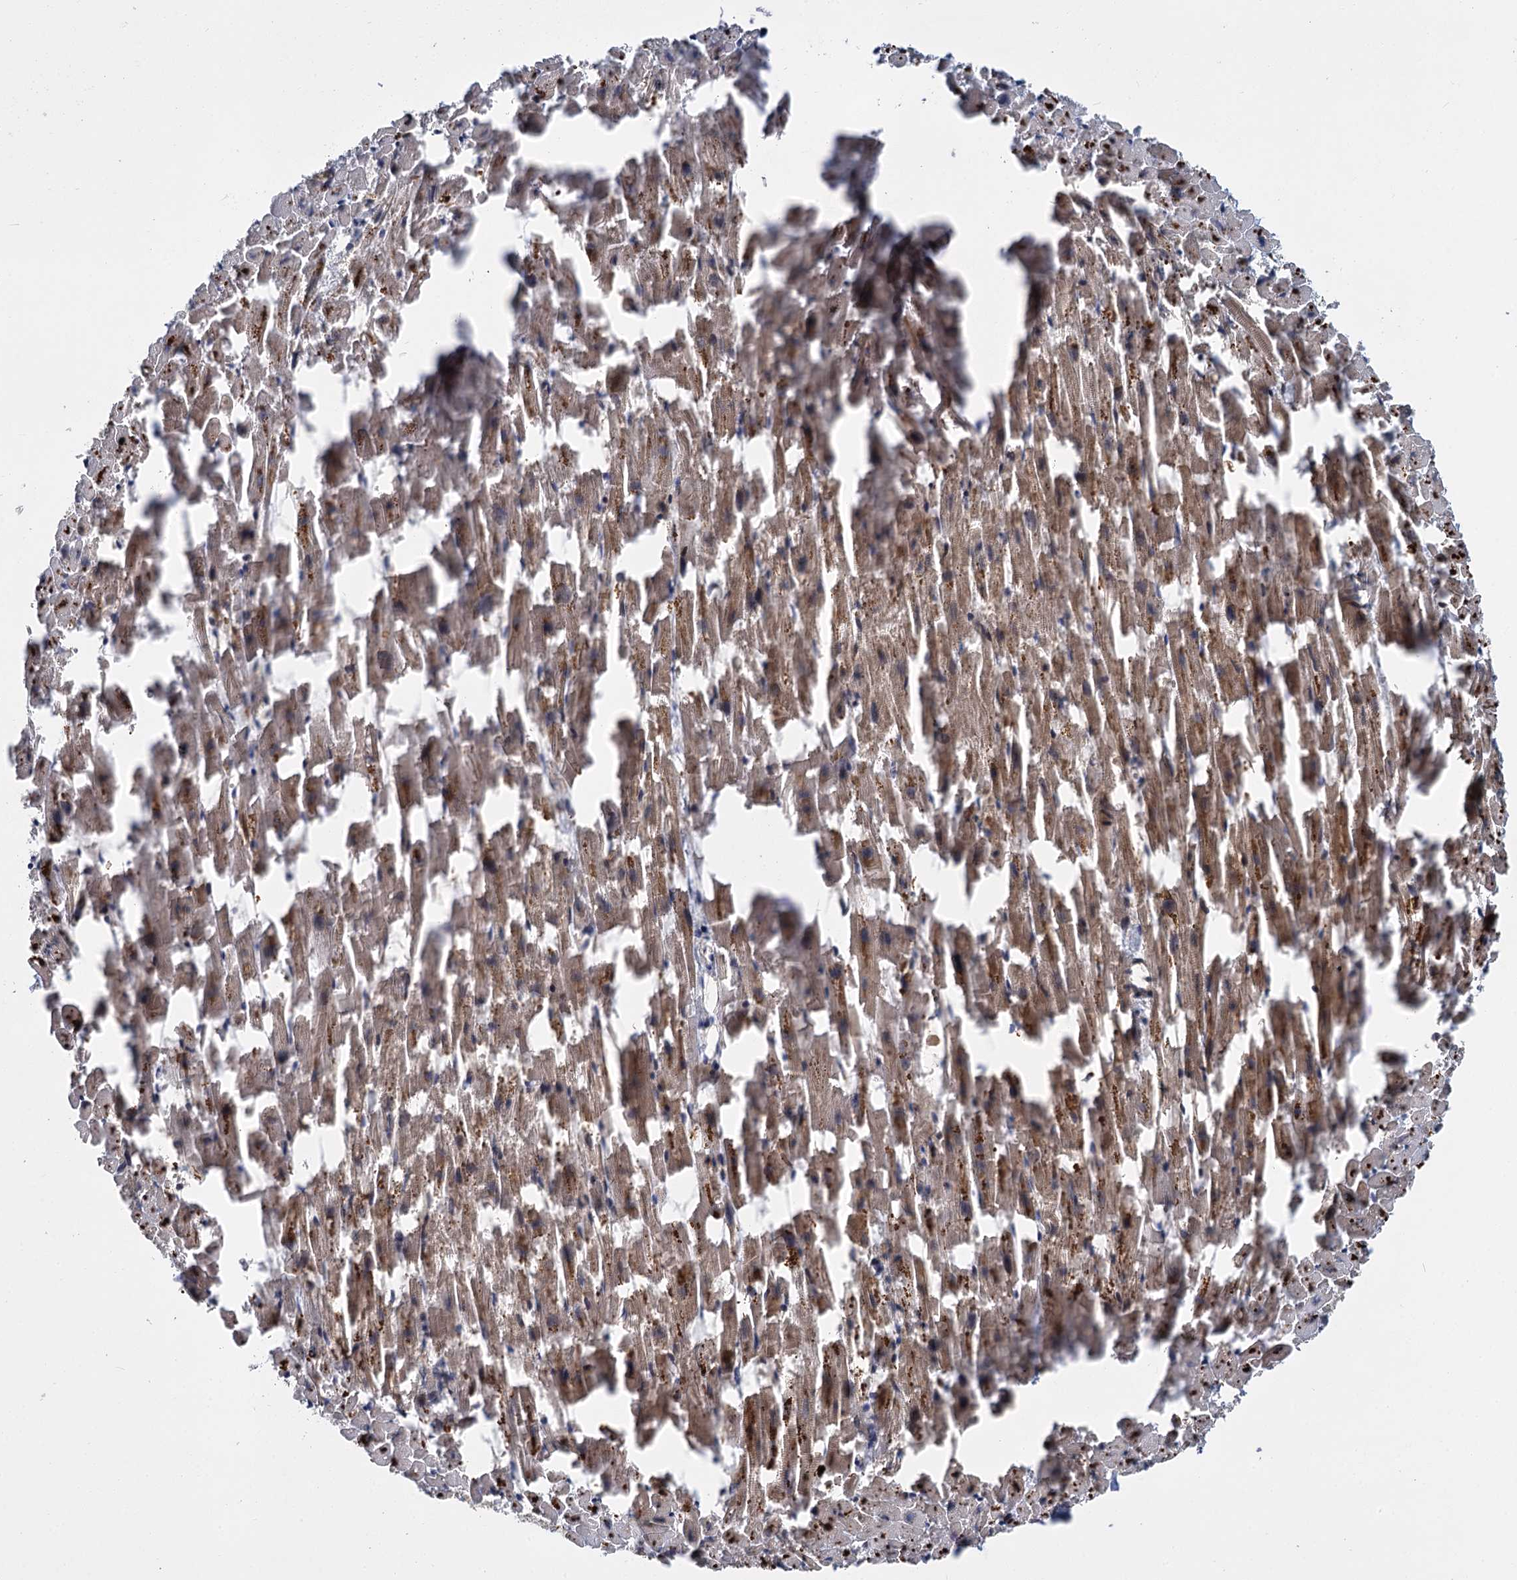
{"staining": {"intensity": "moderate", "quantity": ">75%", "location": "cytoplasmic/membranous"}, "tissue": "heart muscle", "cell_type": "Cardiomyocytes", "image_type": "normal", "snomed": [{"axis": "morphology", "description": "Normal tissue, NOS"}, {"axis": "topography", "description": "Heart"}], "caption": "This histopathology image exhibits immunohistochemistry (IHC) staining of unremarkable human heart muscle, with medium moderate cytoplasmic/membranous expression in about >75% of cardiomyocytes.", "gene": "APBA2", "patient": {"sex": "female", "age": 64}}